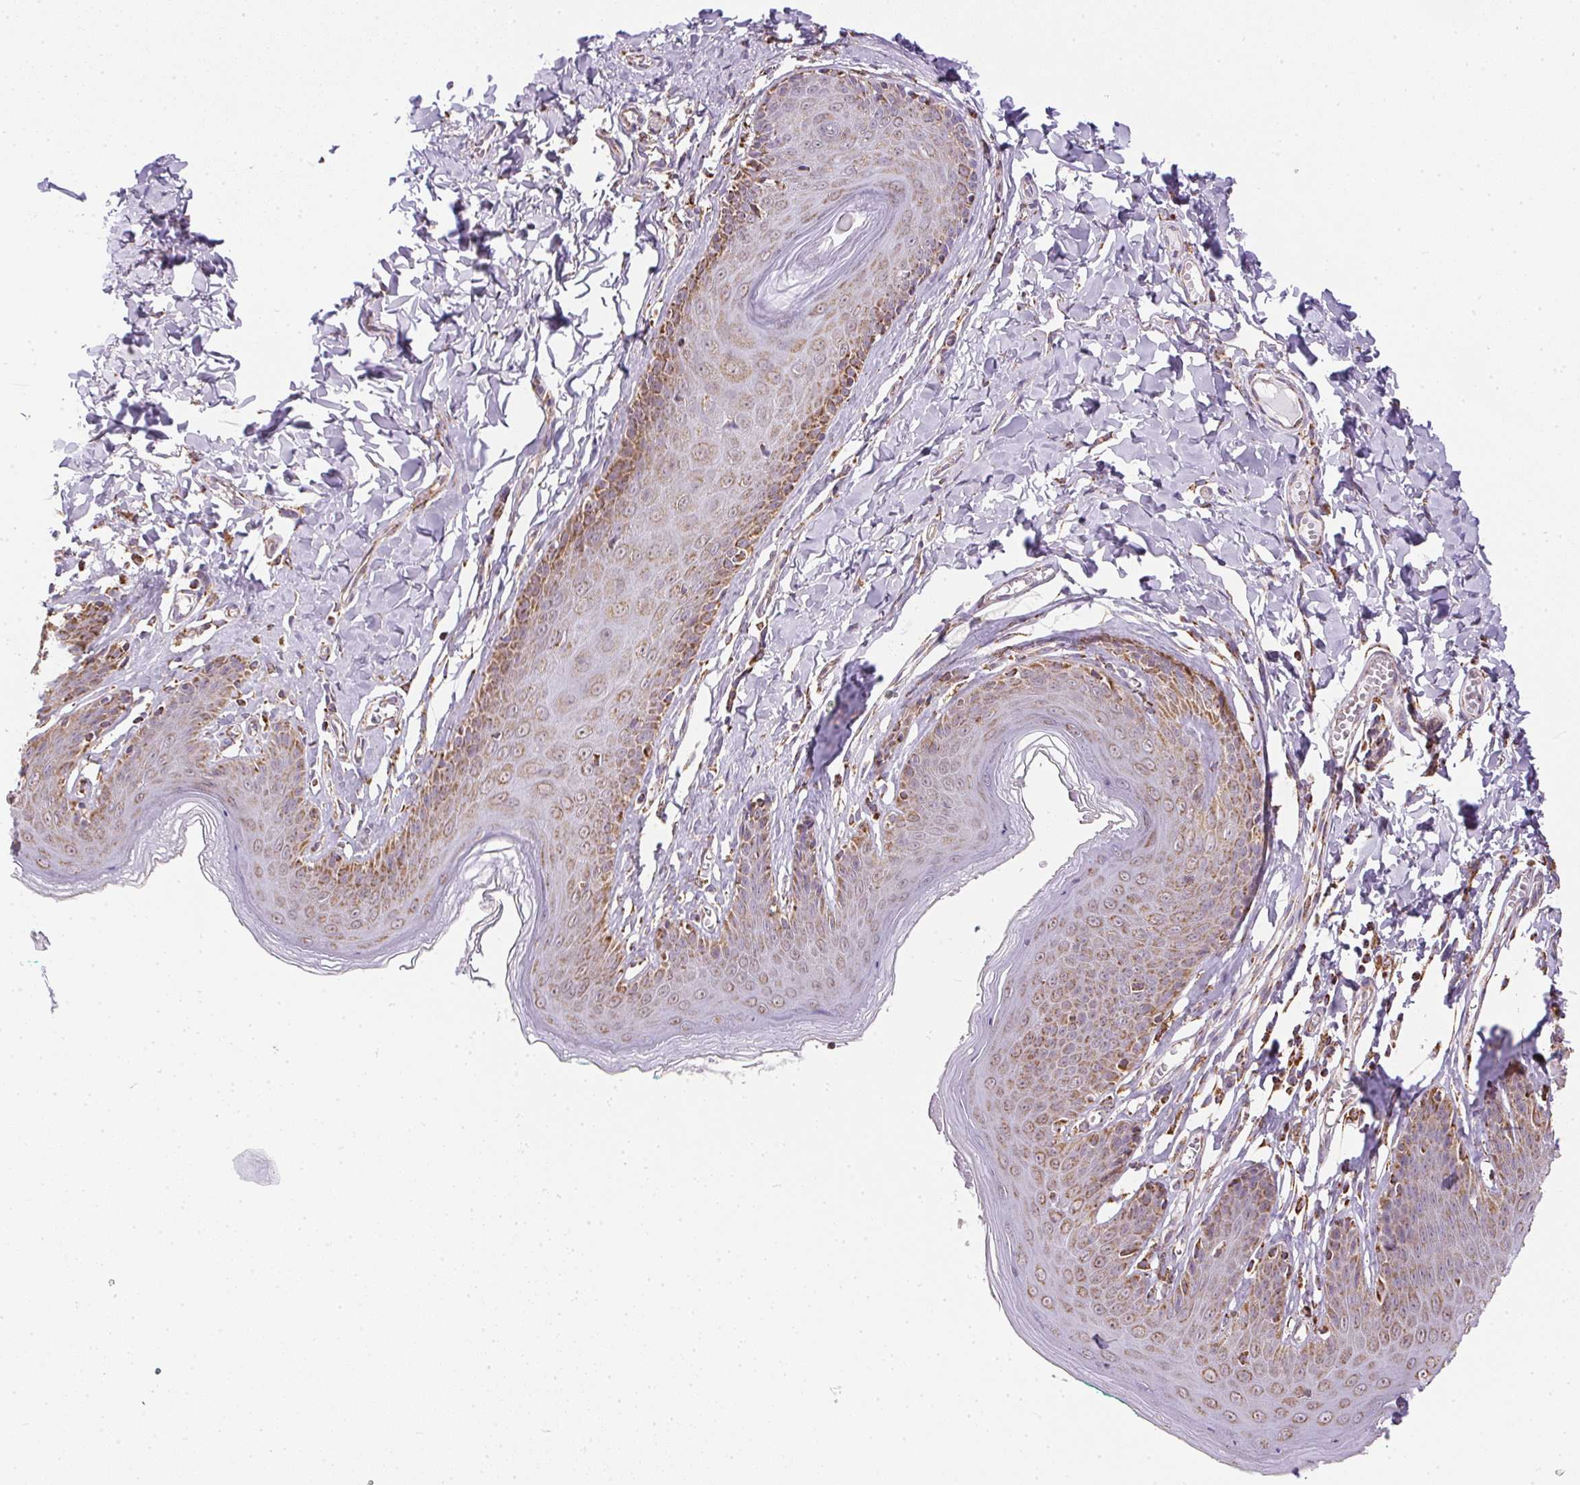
{"staining": {"intensity": "moderate", "quantity": ">75%", "location": "cytoplasmic/membranous"}, "tissue": "skin", "cell_type": "Epidermal cells", "image_type": "normal", "snomed": [{"axis": "morphology", "description": "Normal tissue, NOS"}, {"axis": "topography", "description": "Vulva"}, {"axis": "topography", "description": "Peripheral nerve tissue"}], "caption": "The image displays a brown stain indicating the presence of a protein in the cytoplasmic/membranous of epidermal cells in skin.", "gene": "MAPK11", "patient": {"sex": "female", "age": 66}}